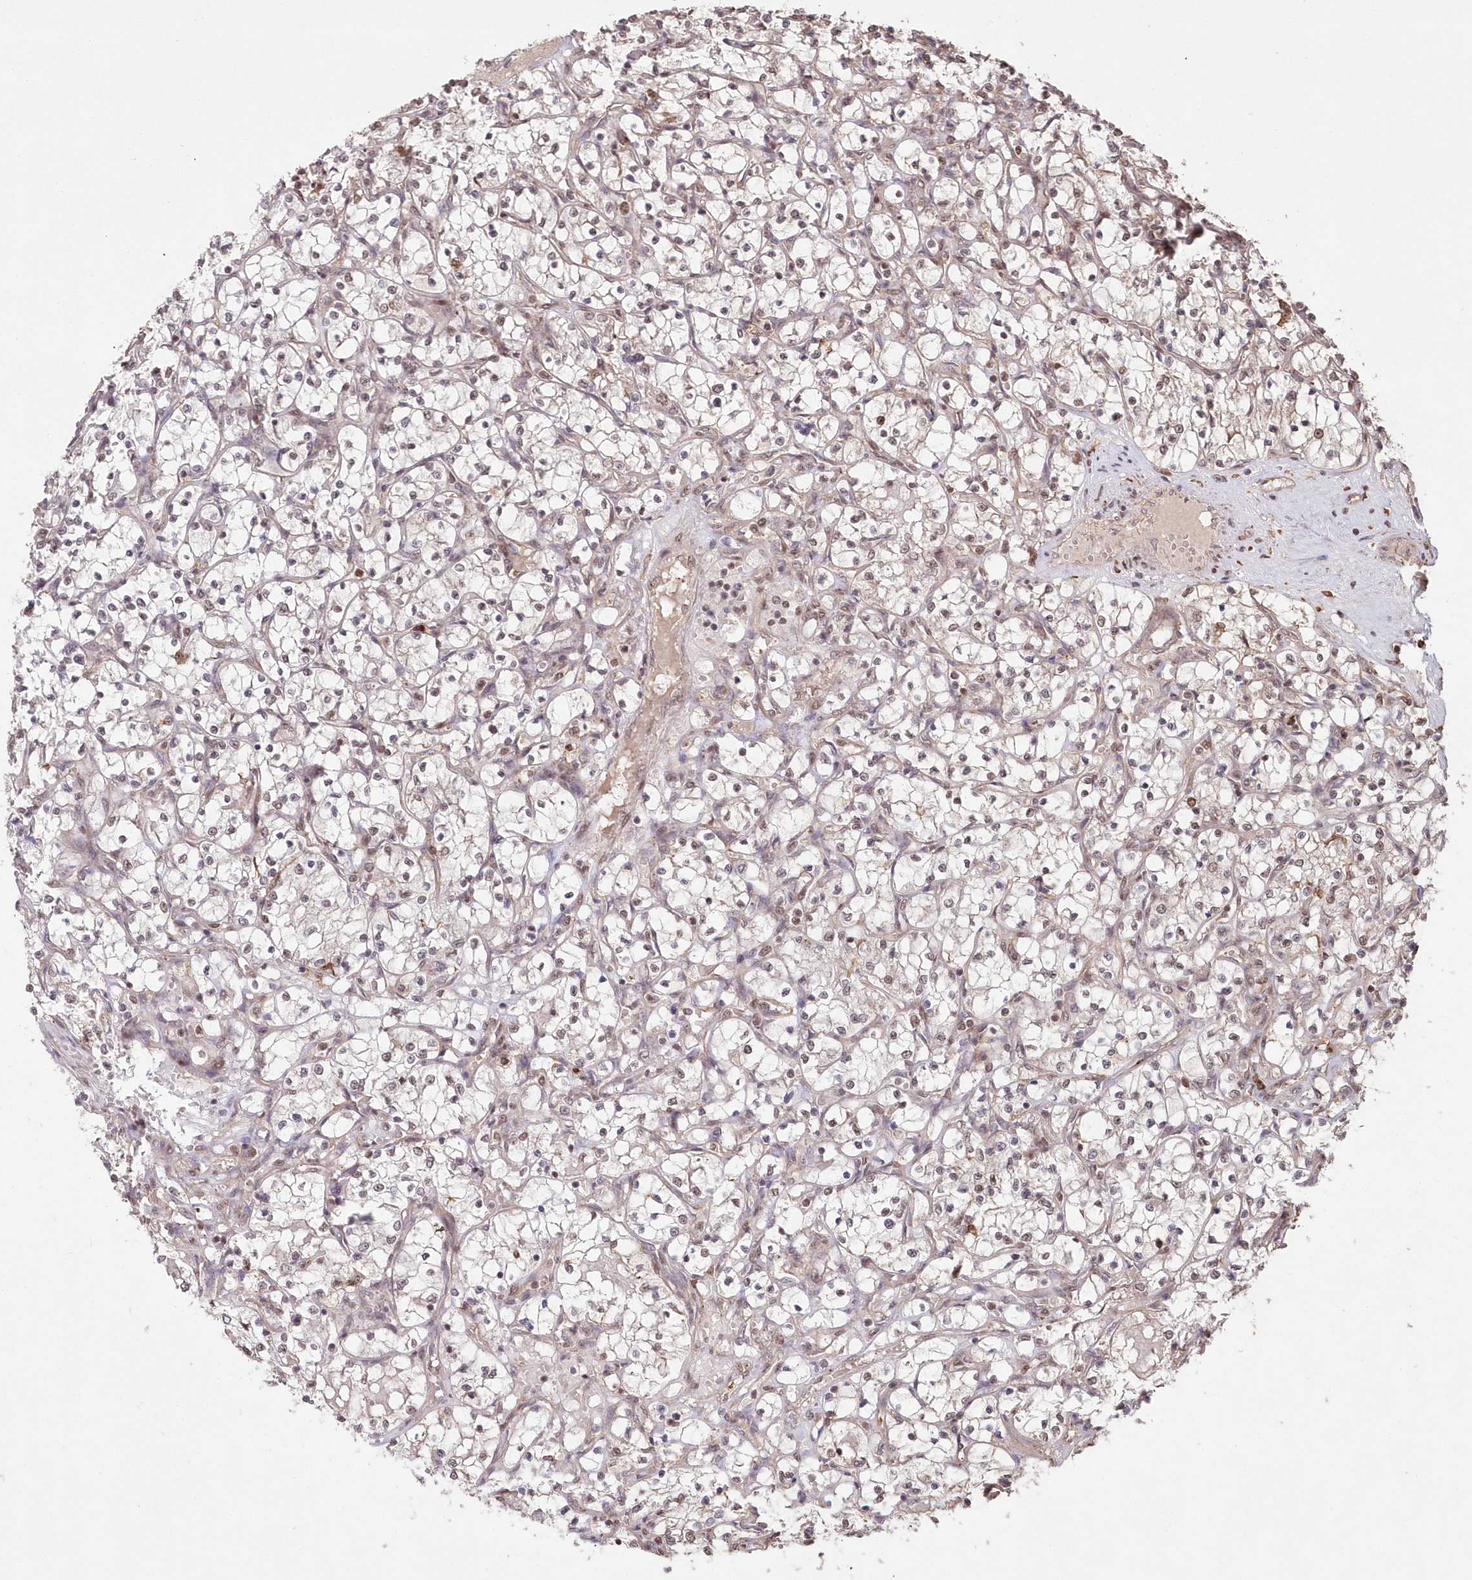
{"staining": {"intensity": "moderate", "quantity": "25%-75%", "location": "nuclear"}, "tissue": "renal cancer", "cell_type": "Tumor cells", "image_type": "cancer", "snomed": [{"axis": "morphology", "description": "Adenocarcinoma, NOS"}, {"axis": "topography", "description": "Kidney"}], "caption": "Immunohistochemistry image of neoplastic tissue: adenocarcinoma (renal) stained using immunohistochemistry displays medium levels of moderate protein expression localized specifically in the nuclear of tumor cells, appearing as a nuclear brown color.", "gene": "PDS5A", "patient": {"sex": "female", "age": 69}}